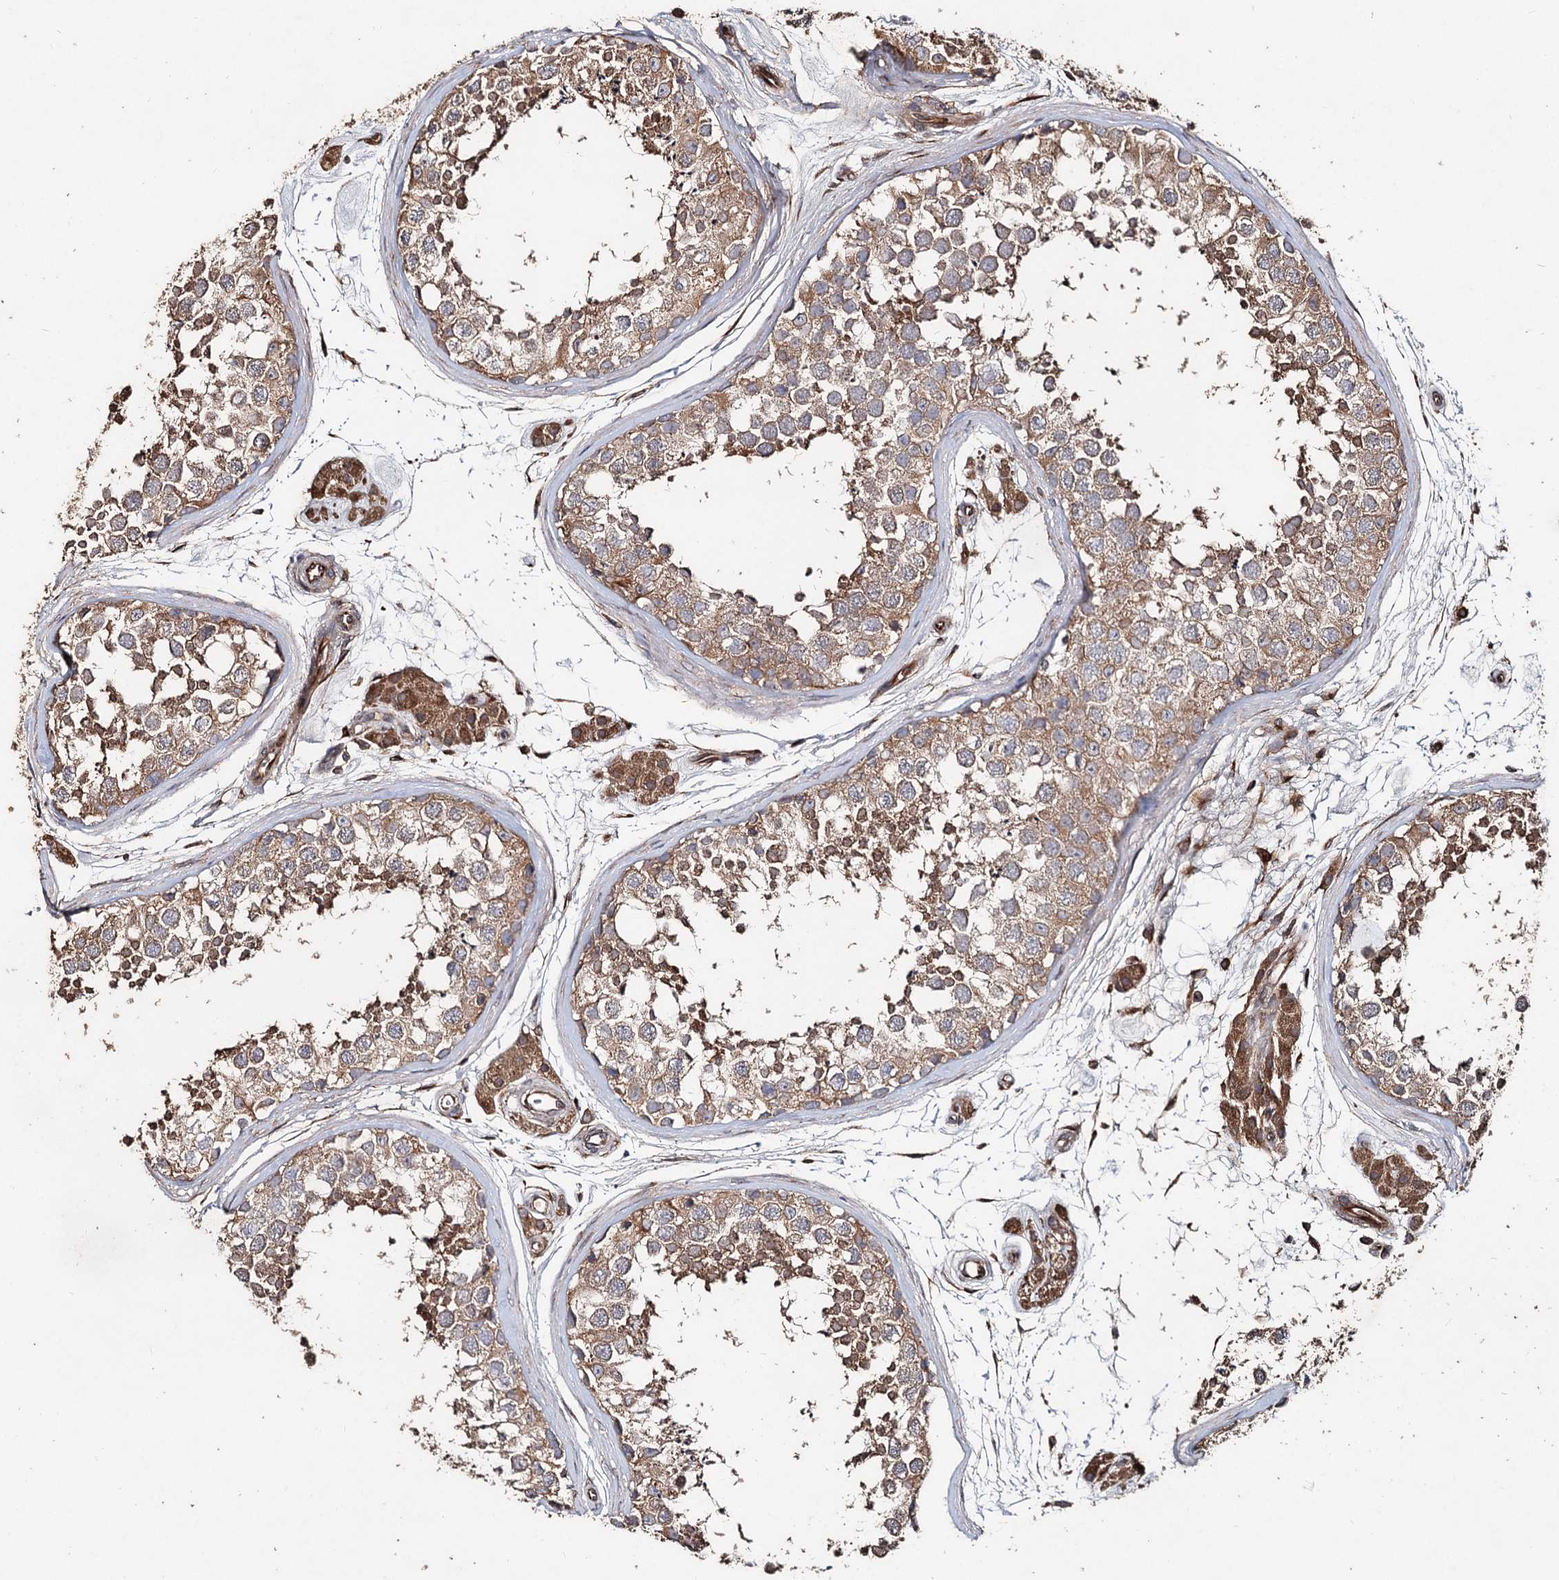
{"staining": {"intensity": "moderate", "quantity": "25%-75%", "location": "cytoplasmic/membranous"}, "tissue": "testis", "cell_type": "Cells in seminiferous ducts", "image_type": "normal", "snomed": [{"axis": "morphology", "description": "Normal tissue, NOS"}, {"axis": "topography", "description": "Testis"}], "caption": "High-magnification brightfield microscopy of unremarkable testis stained with DAB (3,3'-diaminobenzidine) (brown) and counterstained with hematoxylin (blue). cells in seminiferous ducts exhibit moderate cytoplasmic/membranous positivity is appreciated in approximately25%-75% of cells.", "gene": "SPART", "patient": {"sex": "male", "age": 56}}